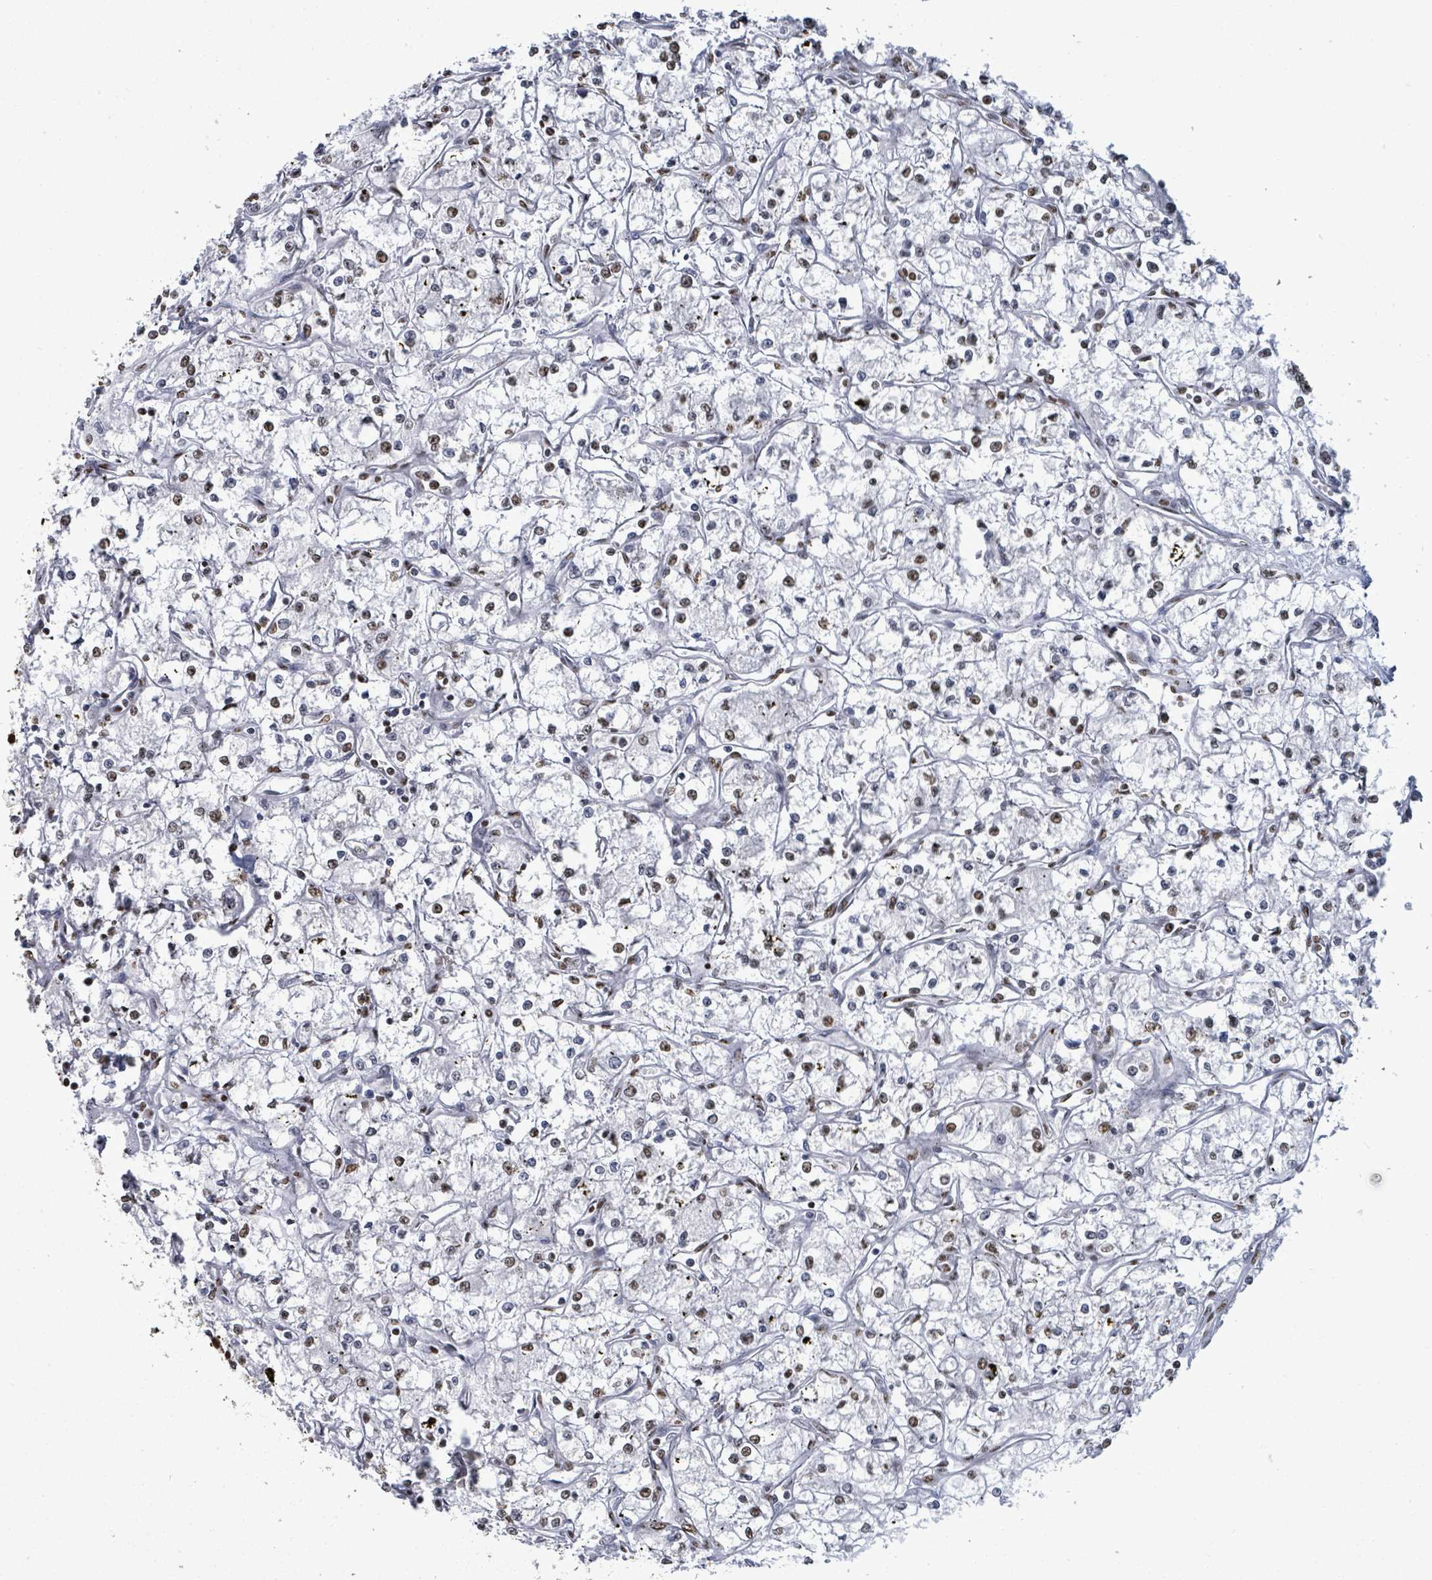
{"staining": {"intensity": "weak", "quantity": ">75%", "location": "nuclear"}, "tissue": "renal cancer", "cell_type": "Tumor cells", "image_type": "cancer", "snomed": [{"axis": "morphology", "description": "Adenocarcinoma, NOS"}, {"axis": "topography", "description": "Kidney"}], "caption": "The immunohistochemical stain shows weak nuclear expression in tumor cells of renal cancer (adenocarcinoma) tissue.", "gene": "SAMD14", "patient": {"sex": "male", "age": 59}}